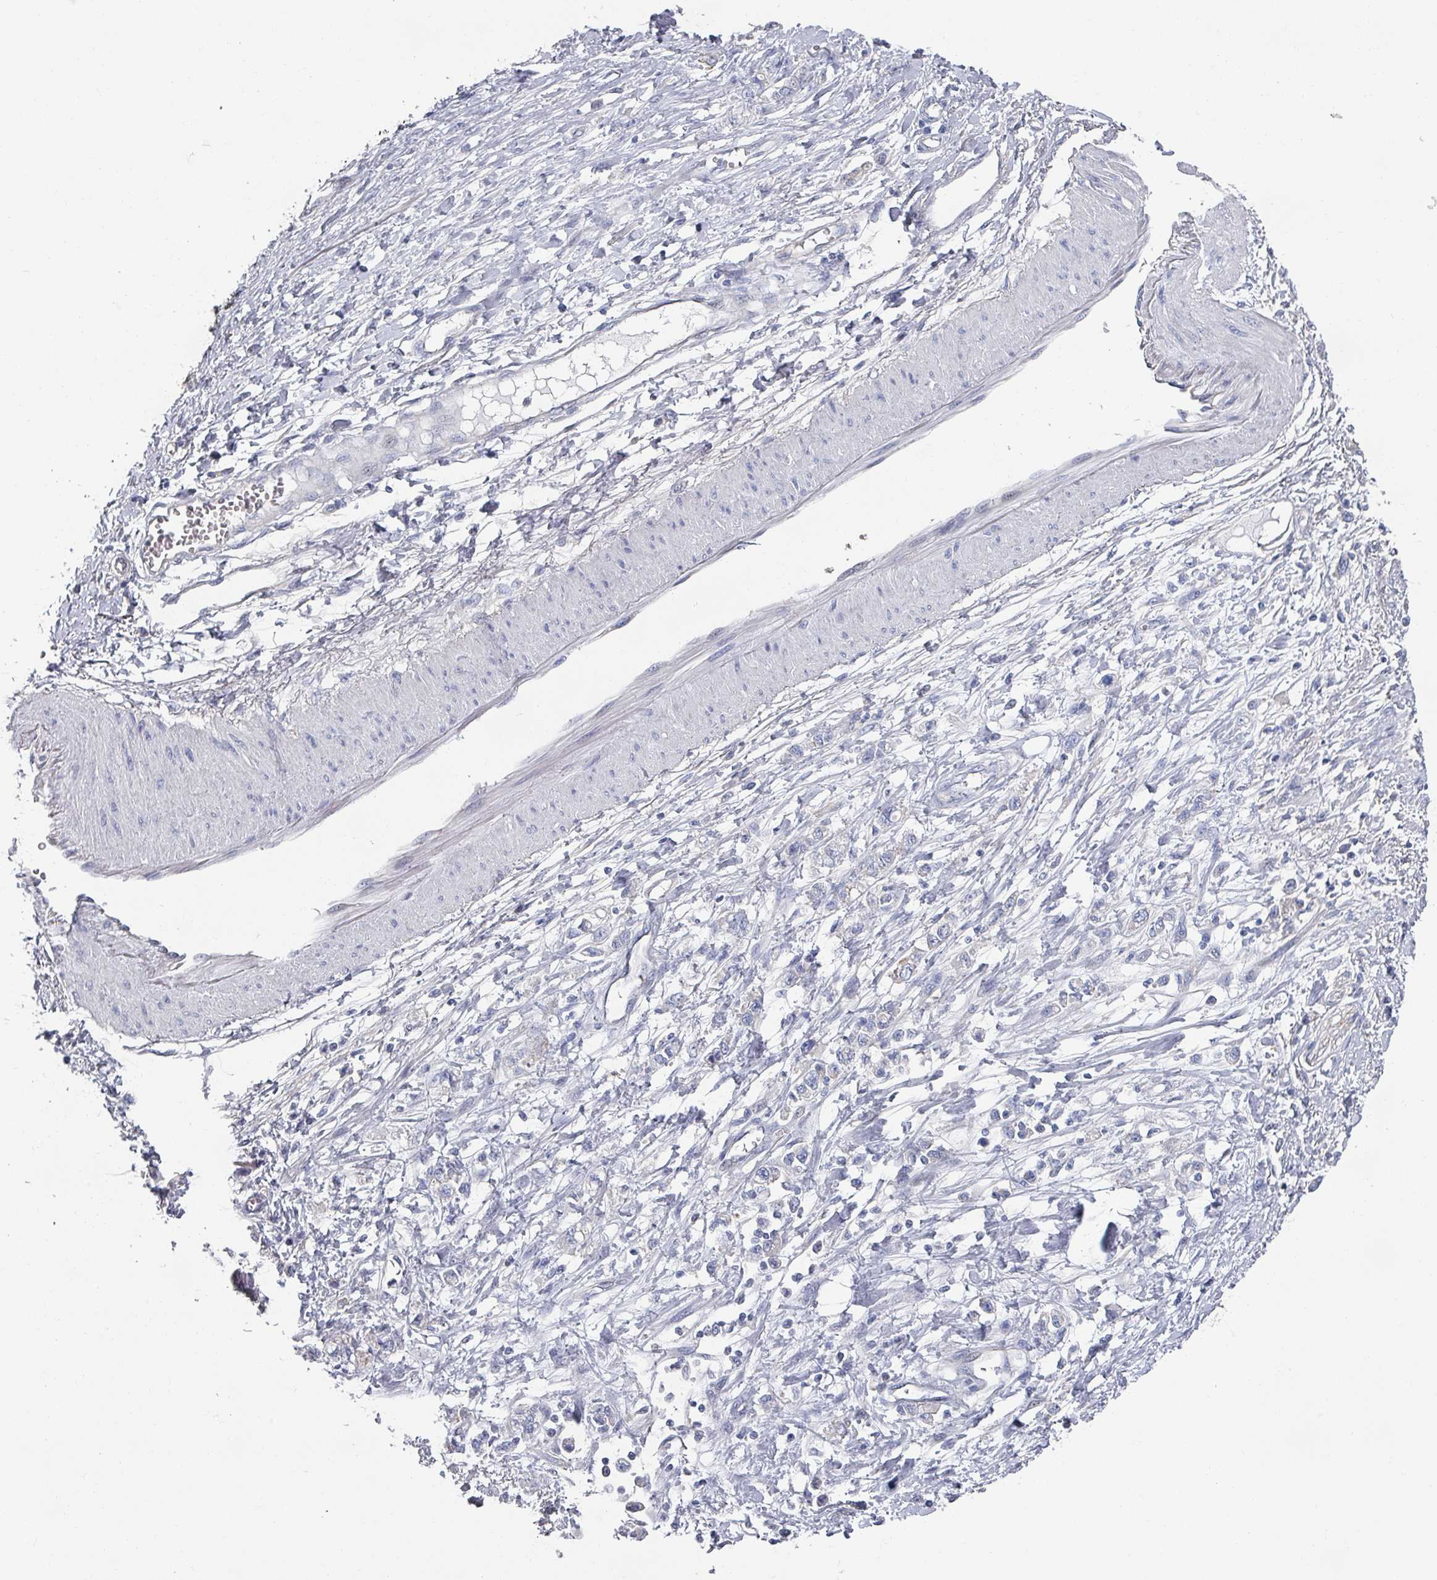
{"staining": {"intensity": "negative", "quantity": "none", "location": "none"}, "tissue": "stomach cancer", "cell_type": "Tumor cells", "image_type": "cancer", "snomed": [{"axis": "morphology", "description": "Adenocarcinoma, NOS"}, {"axis": "topography", "description": "Stomach"}], "caption": "The histopathology image reveals no staining of tumor cells in stomach cancer.", "gene": "EFL1", "patient": {"sex": "female", "age": 76}}